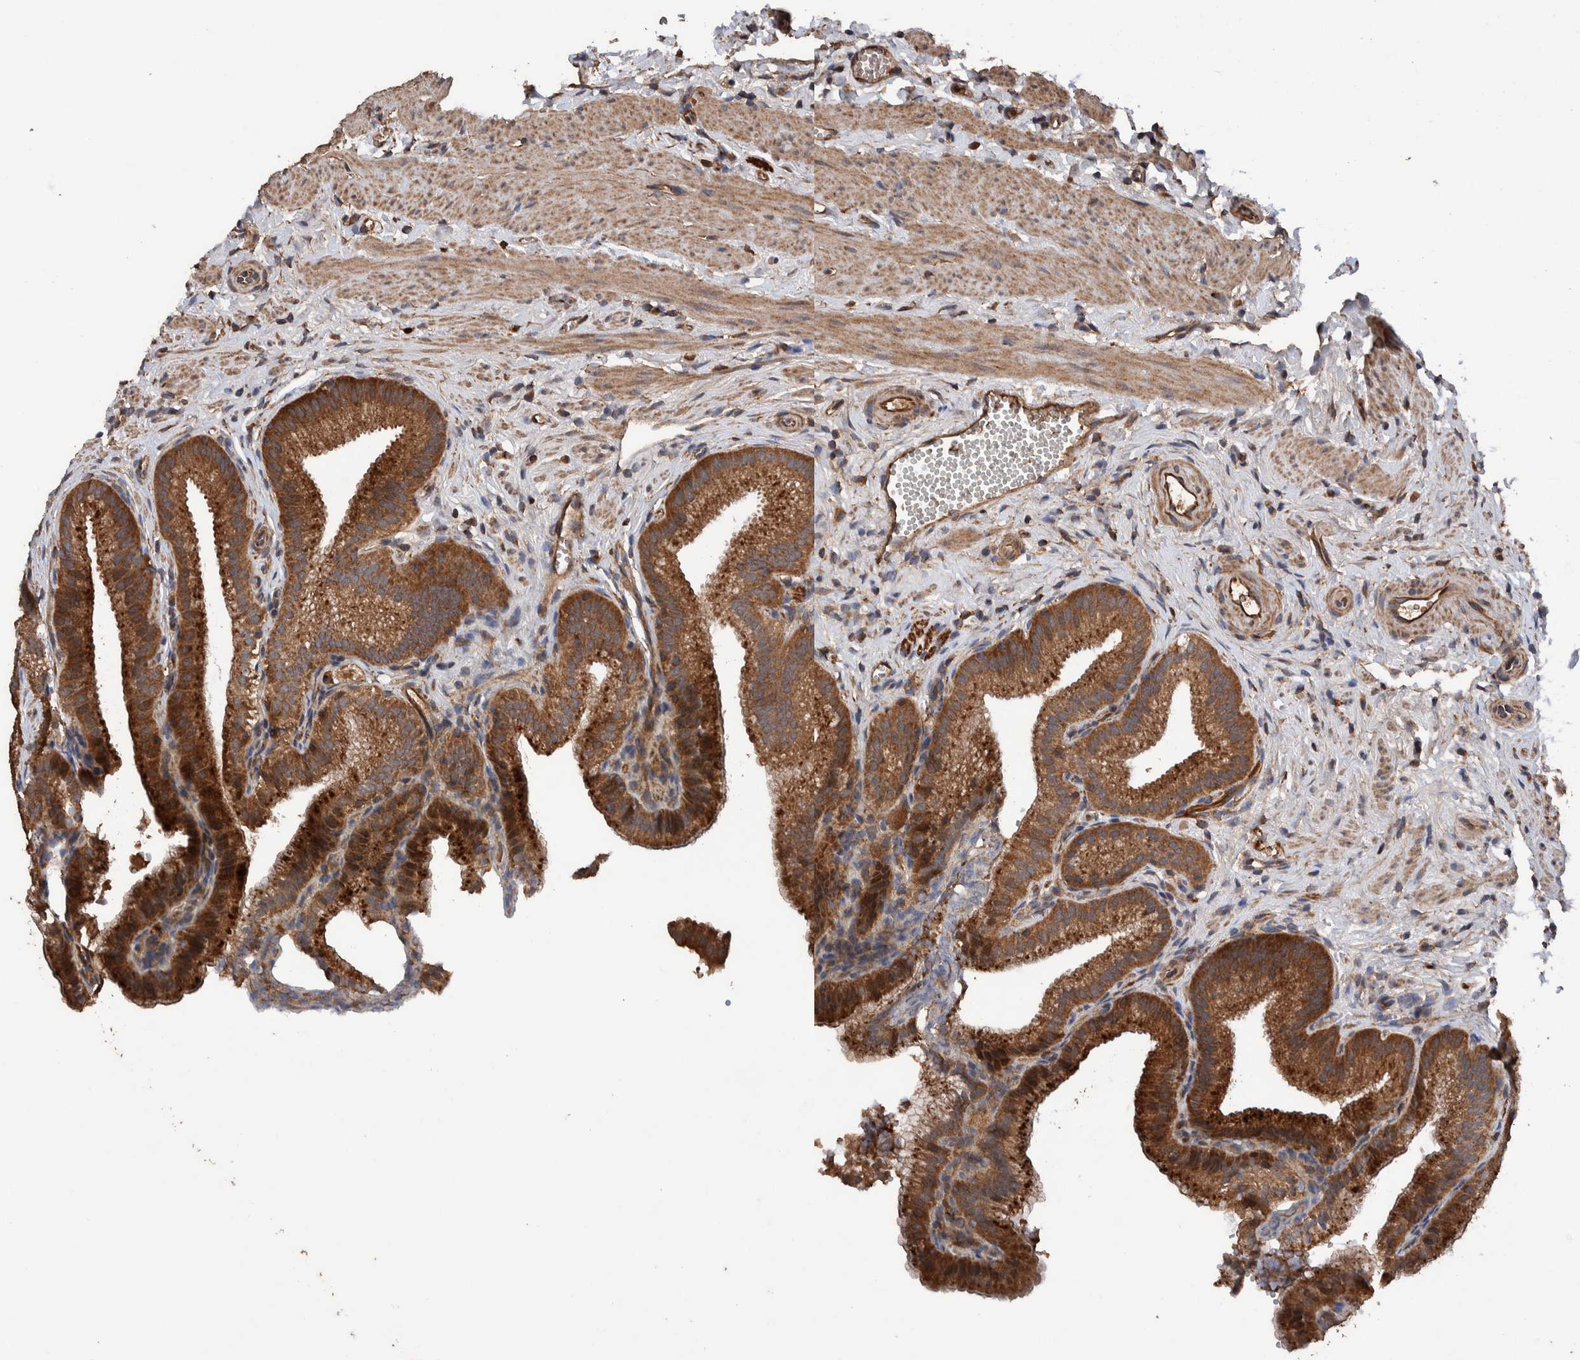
{"staining": {"intensity": "strong", "quantity": ">75%", "location": "cytoplasmic/membranous"}, "tissue": "gallbladder", "cell_type": "Glandular cells", "image_type": "normal", "snomed": [{"axis": "morphology", "description": "Normal tissue, NOS"}, {"axis": "topography", "description": "Gallbladder"}], "caption": "Glandular cells reveal high levels of strong cytoplasmic/membranous expression in approximately >75% of cells in normal human gallbladder. (brown staining indicates protein expression, while blue staining denotes nuclei).", "gene": "ENSG00000251537", "patient": {"sex": "male", "age": 38}}